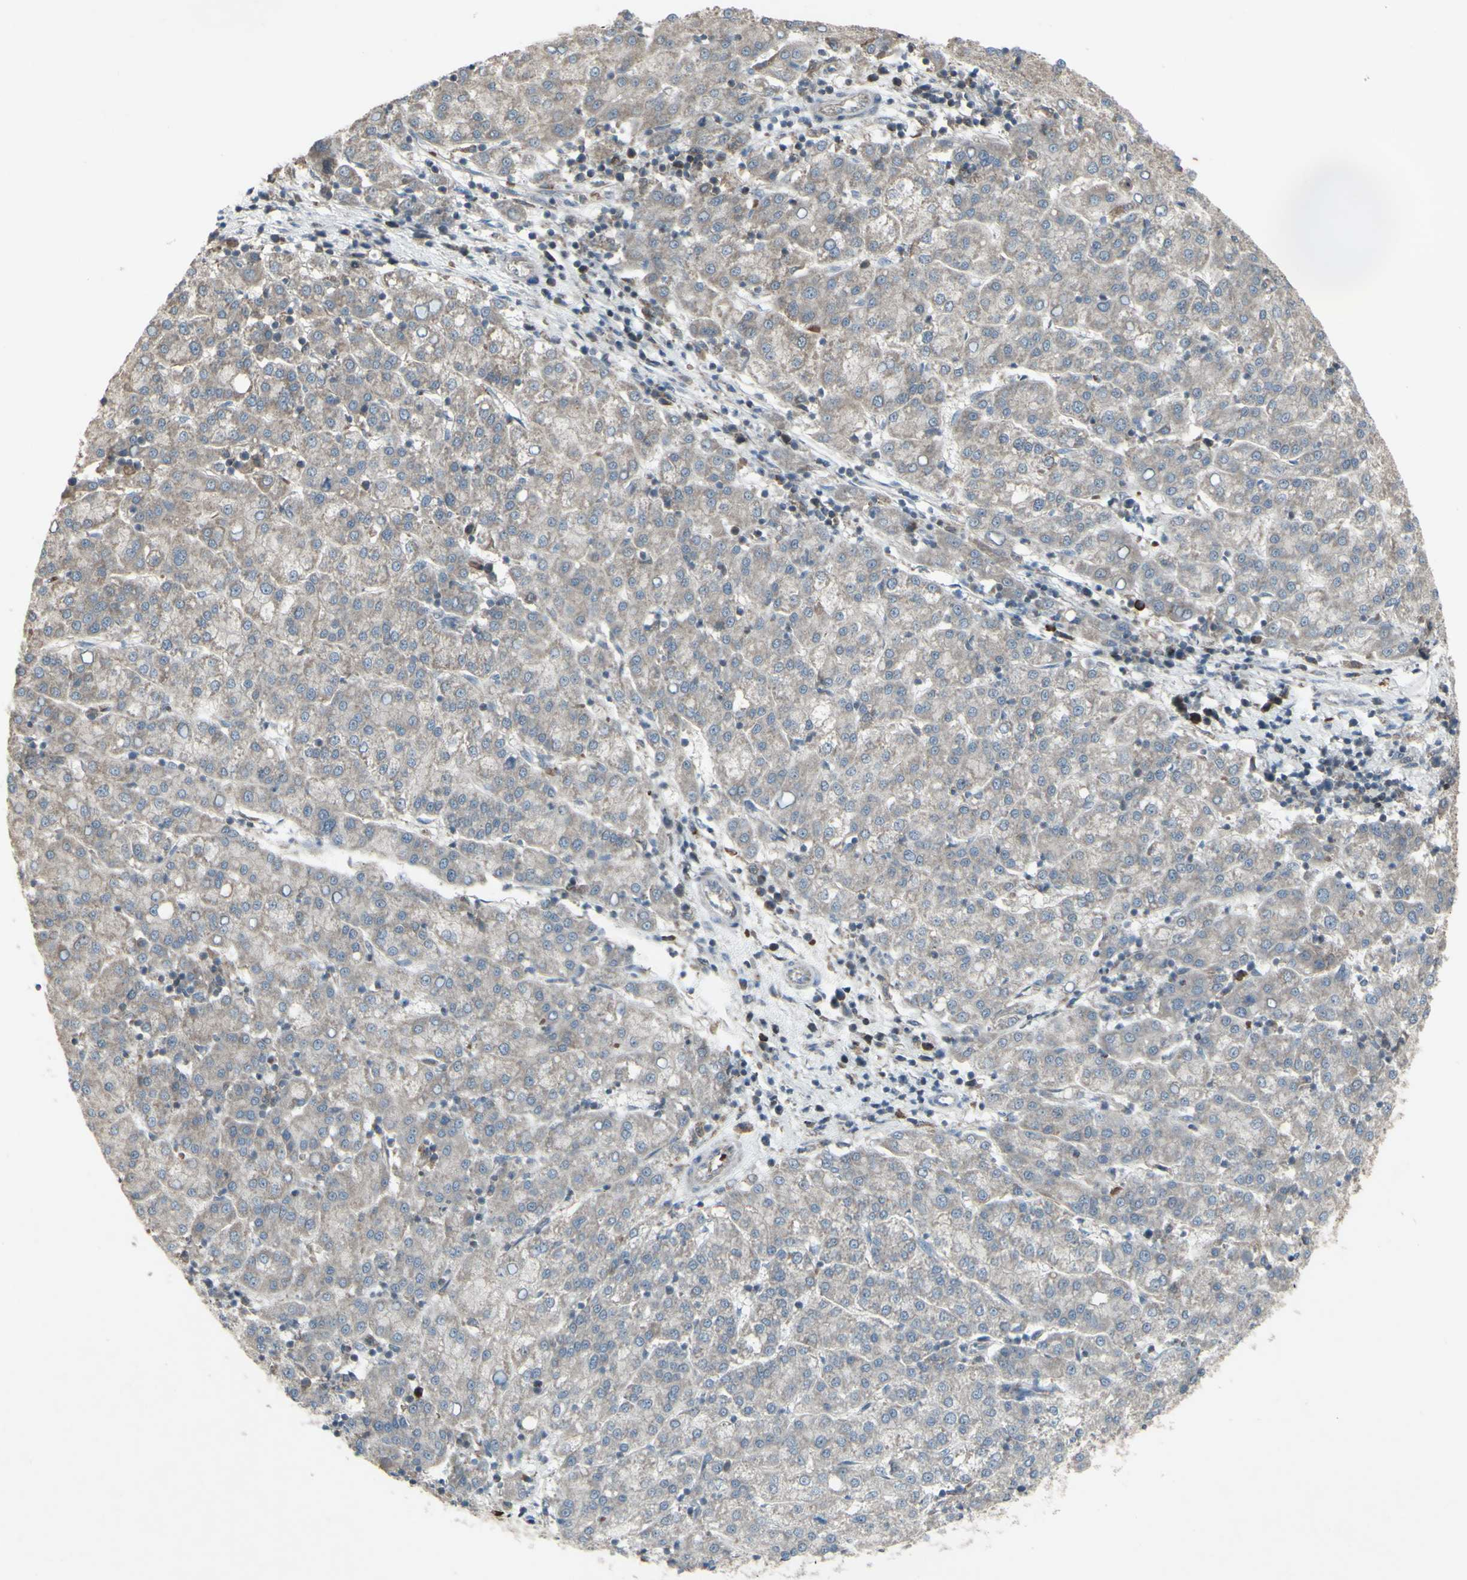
{"staining": {"intensity": "negative", "quantity": "none", "location": "none"}, "tissue": "liver cancer", "cell_type": "Tumor cells", "image_type": "cancer", "snomed": [{"axis": "morphology", "description": "Carcinoma, Hepatocellular, NOS"}, {"axis": "topography", "description": "Liver"}], "caption": "Immunohistochemical staining of liver hepatocellular carcinoma exhibits no significant positivity in tumor cells.", "gene": "SHC1", "patient": {"sex": "female", "age": 58}}